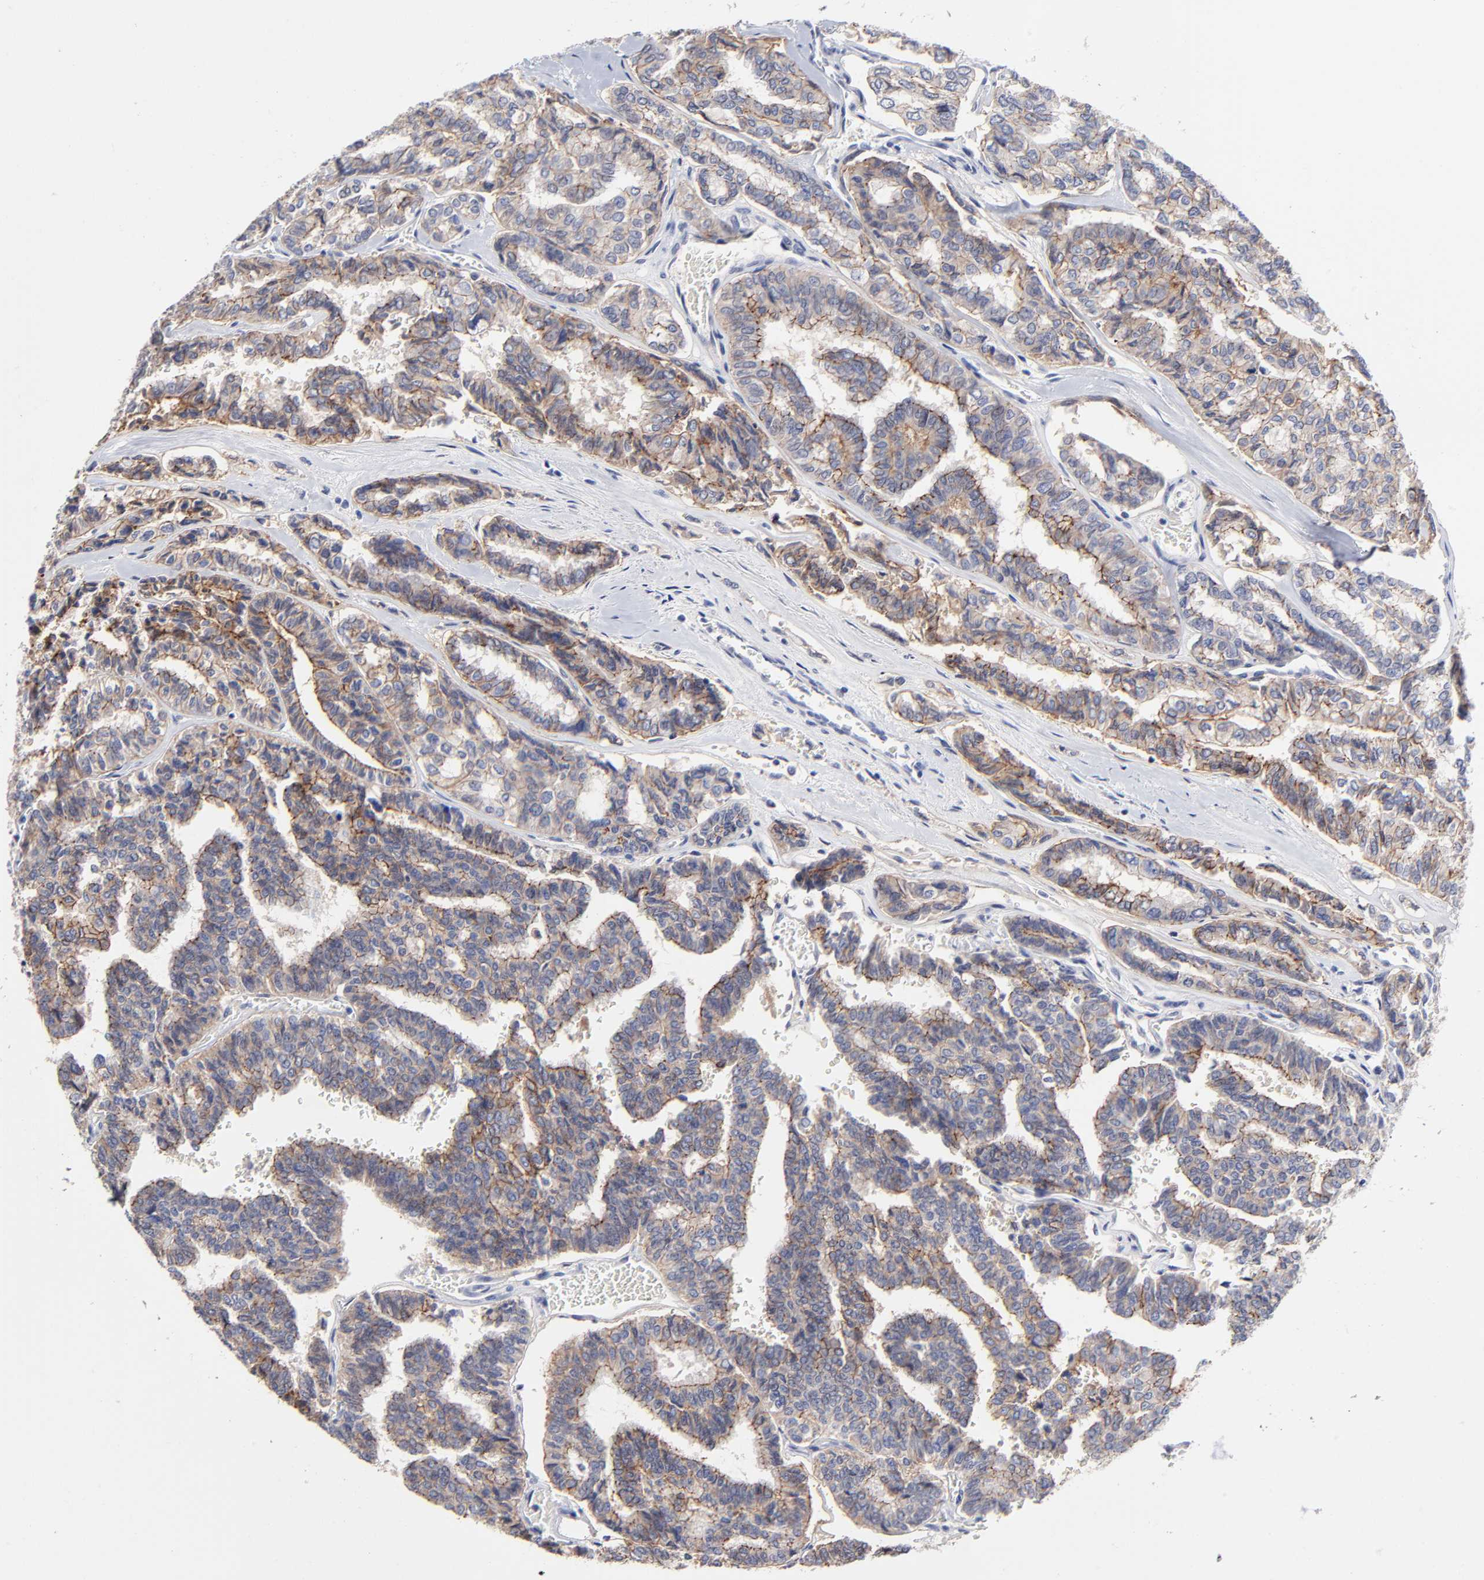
{"staining": {"intensity": "weak", "quantity": "<25%", "location": "cytoplasmic/membranous"}, "tissue": "thyroid cancer", "cell_type": "Tumor cells", "image_type": "cancer", "snomed": [{"axis": "morphology", "description": "Papillary adenocarcinoma, NOS"}, {"axis": "topography", "description": "Thyroid gland"}], "caption": "A photomicrograph of human papillary adenocarcinoma (thyroid) is negative for staining in tumor cells.", "gene": "CXADR", "patient": {"sex": "female", "age": 35}}